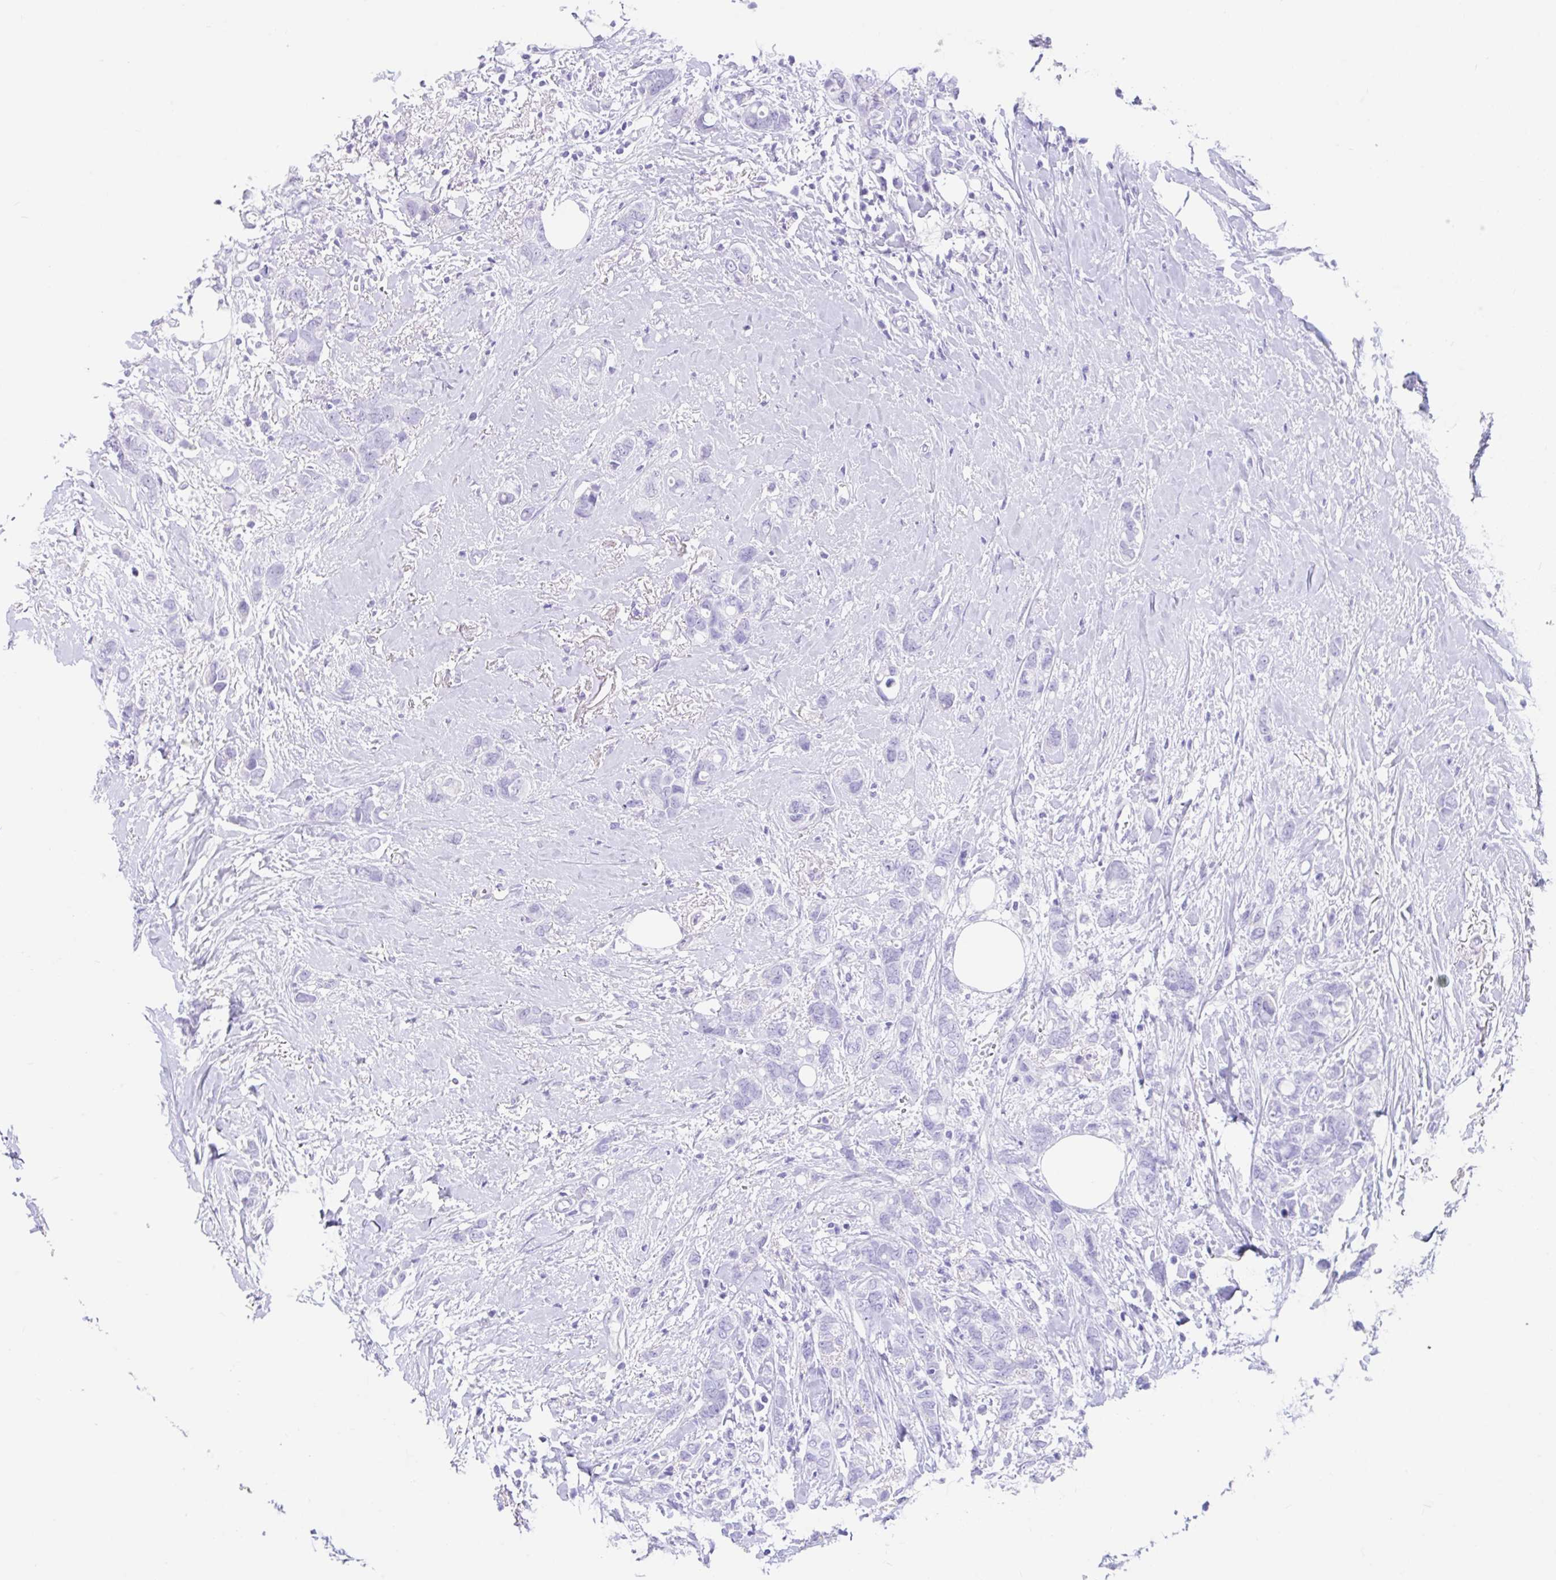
{"staining": {"intensity": "negative", "quantity": "none", "location": "none"}, "tissue": "breast cancer", "cell_type": "Tumor cells", "image_type": "cancer", "snomed": [{"axis": "morphology", "description": "Lobular carcinoma"}, {"axis": "topography", "description": "Breast"}], "caption": "Human lobular carcinoma (breast) stained for a protein using immunohistochemistry (IHC) demonstrates no expression in tumor cells.", "gene": "FAM107A", "patient": {"sex": "female", "age": 91}}